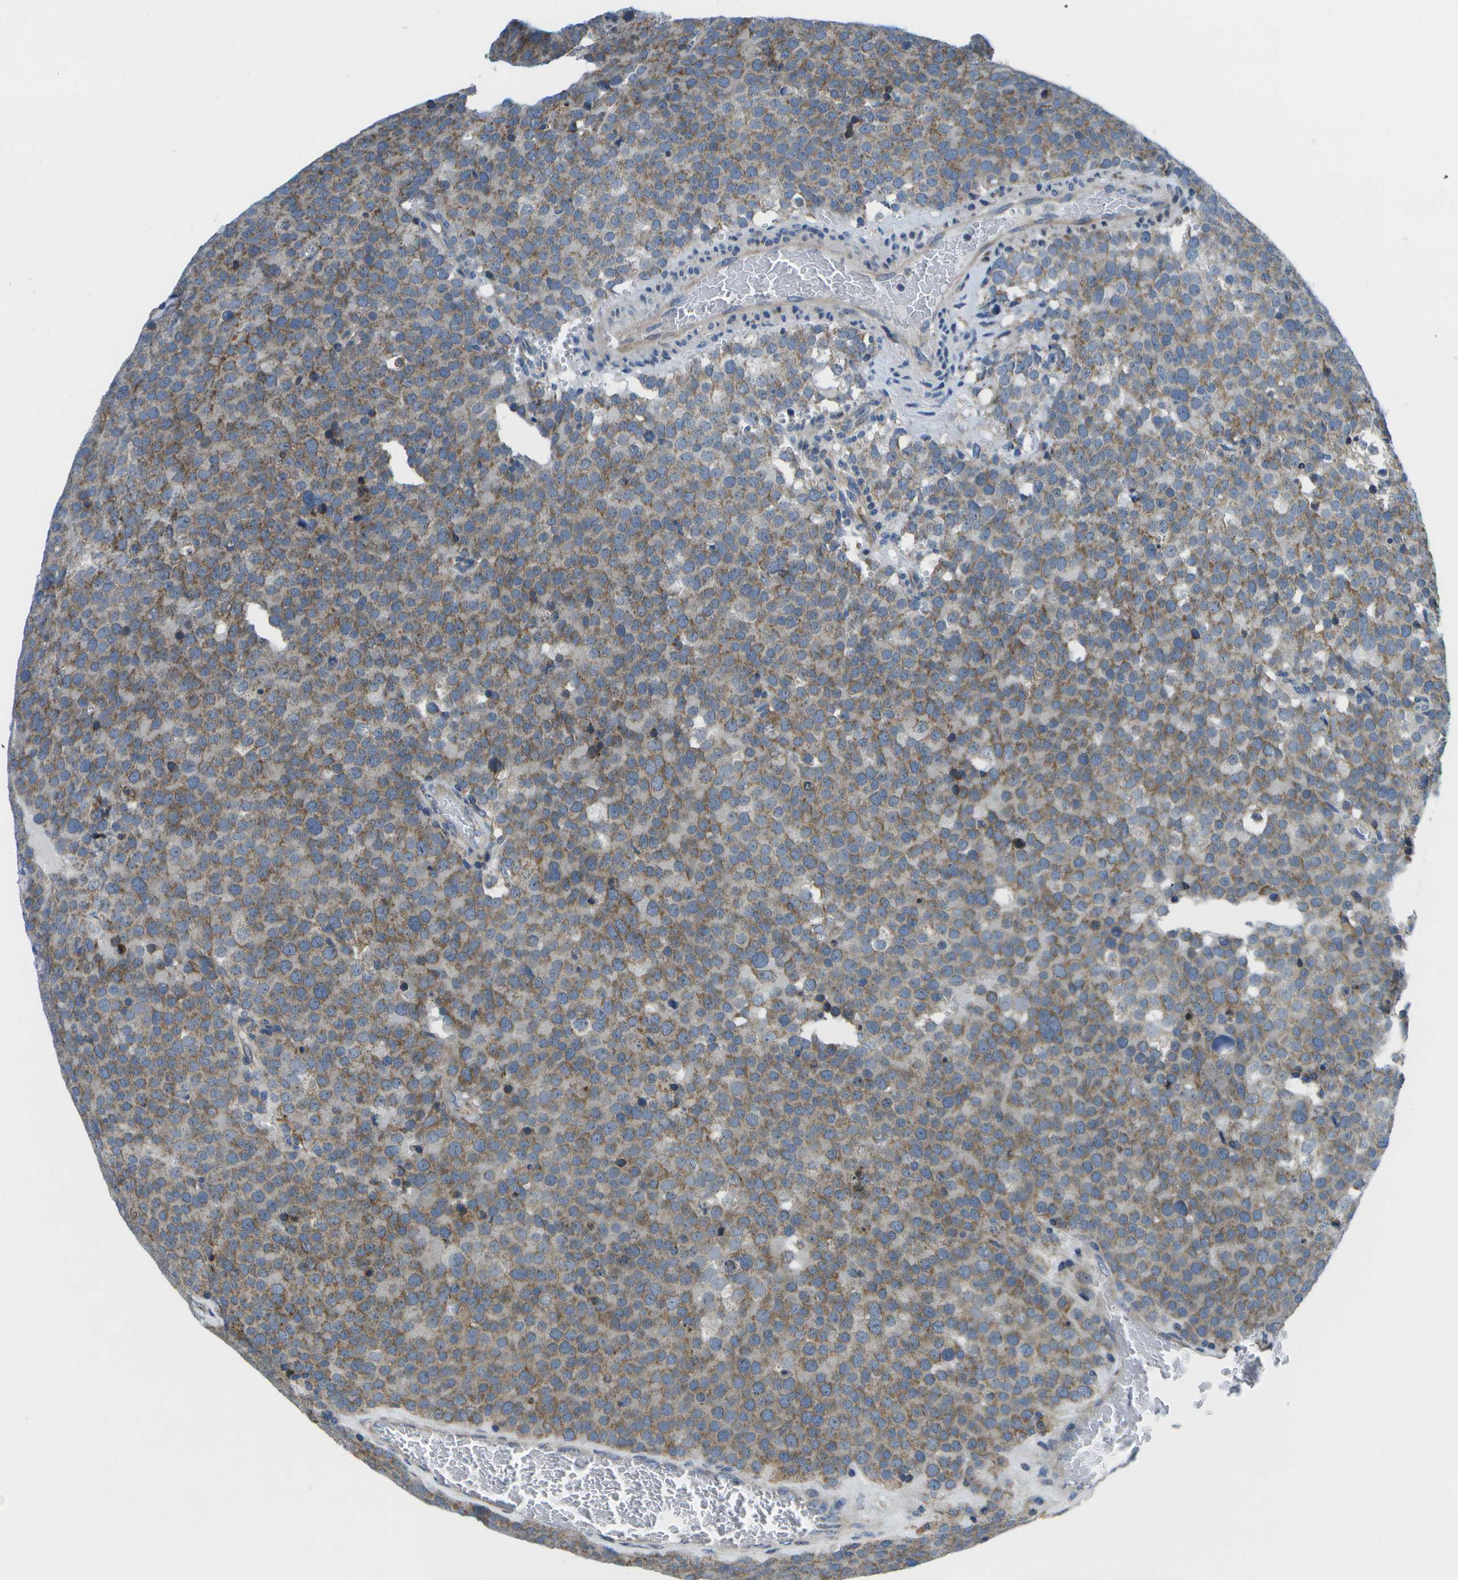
{"staining": {"intensity": "moderate", "quantity": ">75%", "location": "cytoplasmic/membranous"}, "tissue": "testis cancer", "cell_type": "Tumor cells", "image_type": "cancer", "snomed": [{"axis": "morphology", "description": "Normal tissue, NOS"}, {"axis": "morphology", "description": "Seminoma, NOS"}, {"axis": "topography", "description": "Testis"}], "caption": "Immunohistochemistry (IHC) (DAB (3,3'-diaminobenzidine)) staining of testis cancer shows moderate cytoplasmic/membranous protein positivity in about >75% of tumor cells.", "gene": "GDF5", "patient": {"sex": "male", "age": 71}}